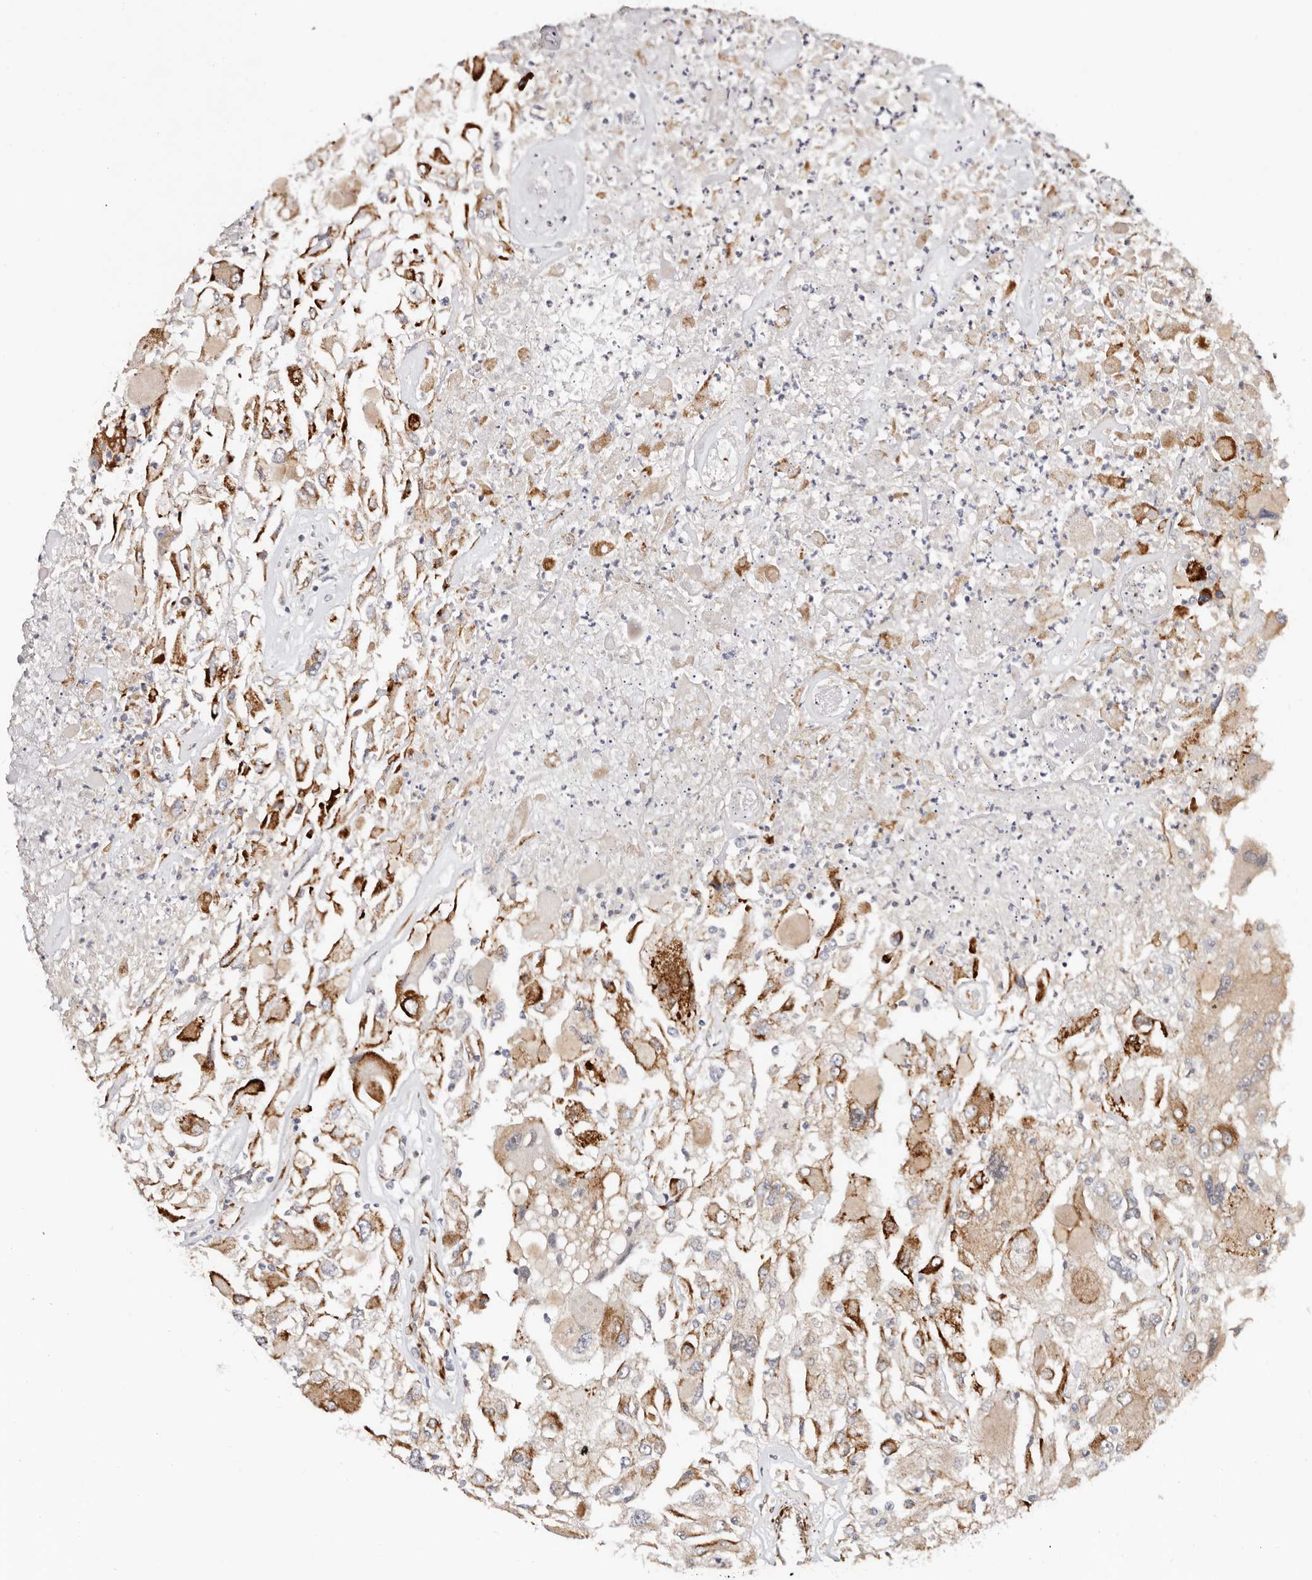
{"staining": {"intensity": "moderate", "quantity": ">75%", "location": "cytoplasmic/membranous"}, "tissue": "renal cancer", "cell_type": "Tumor cells", "image_type": "cancer", "snomed": [{"axis": "morphology", "description": "Adenocarcinoma, NOS"}, {"axis": "topography", "description": "Kidney"}], "caption": "Renal adenocarcinoma was stained to show a protein in brown. There is medium levels of moderate cytoplasmic/membranous staining in approximately >75% of tumor cells.", "gene": "BCL2L15", "patient": {"sex": "female", "age": 52}}